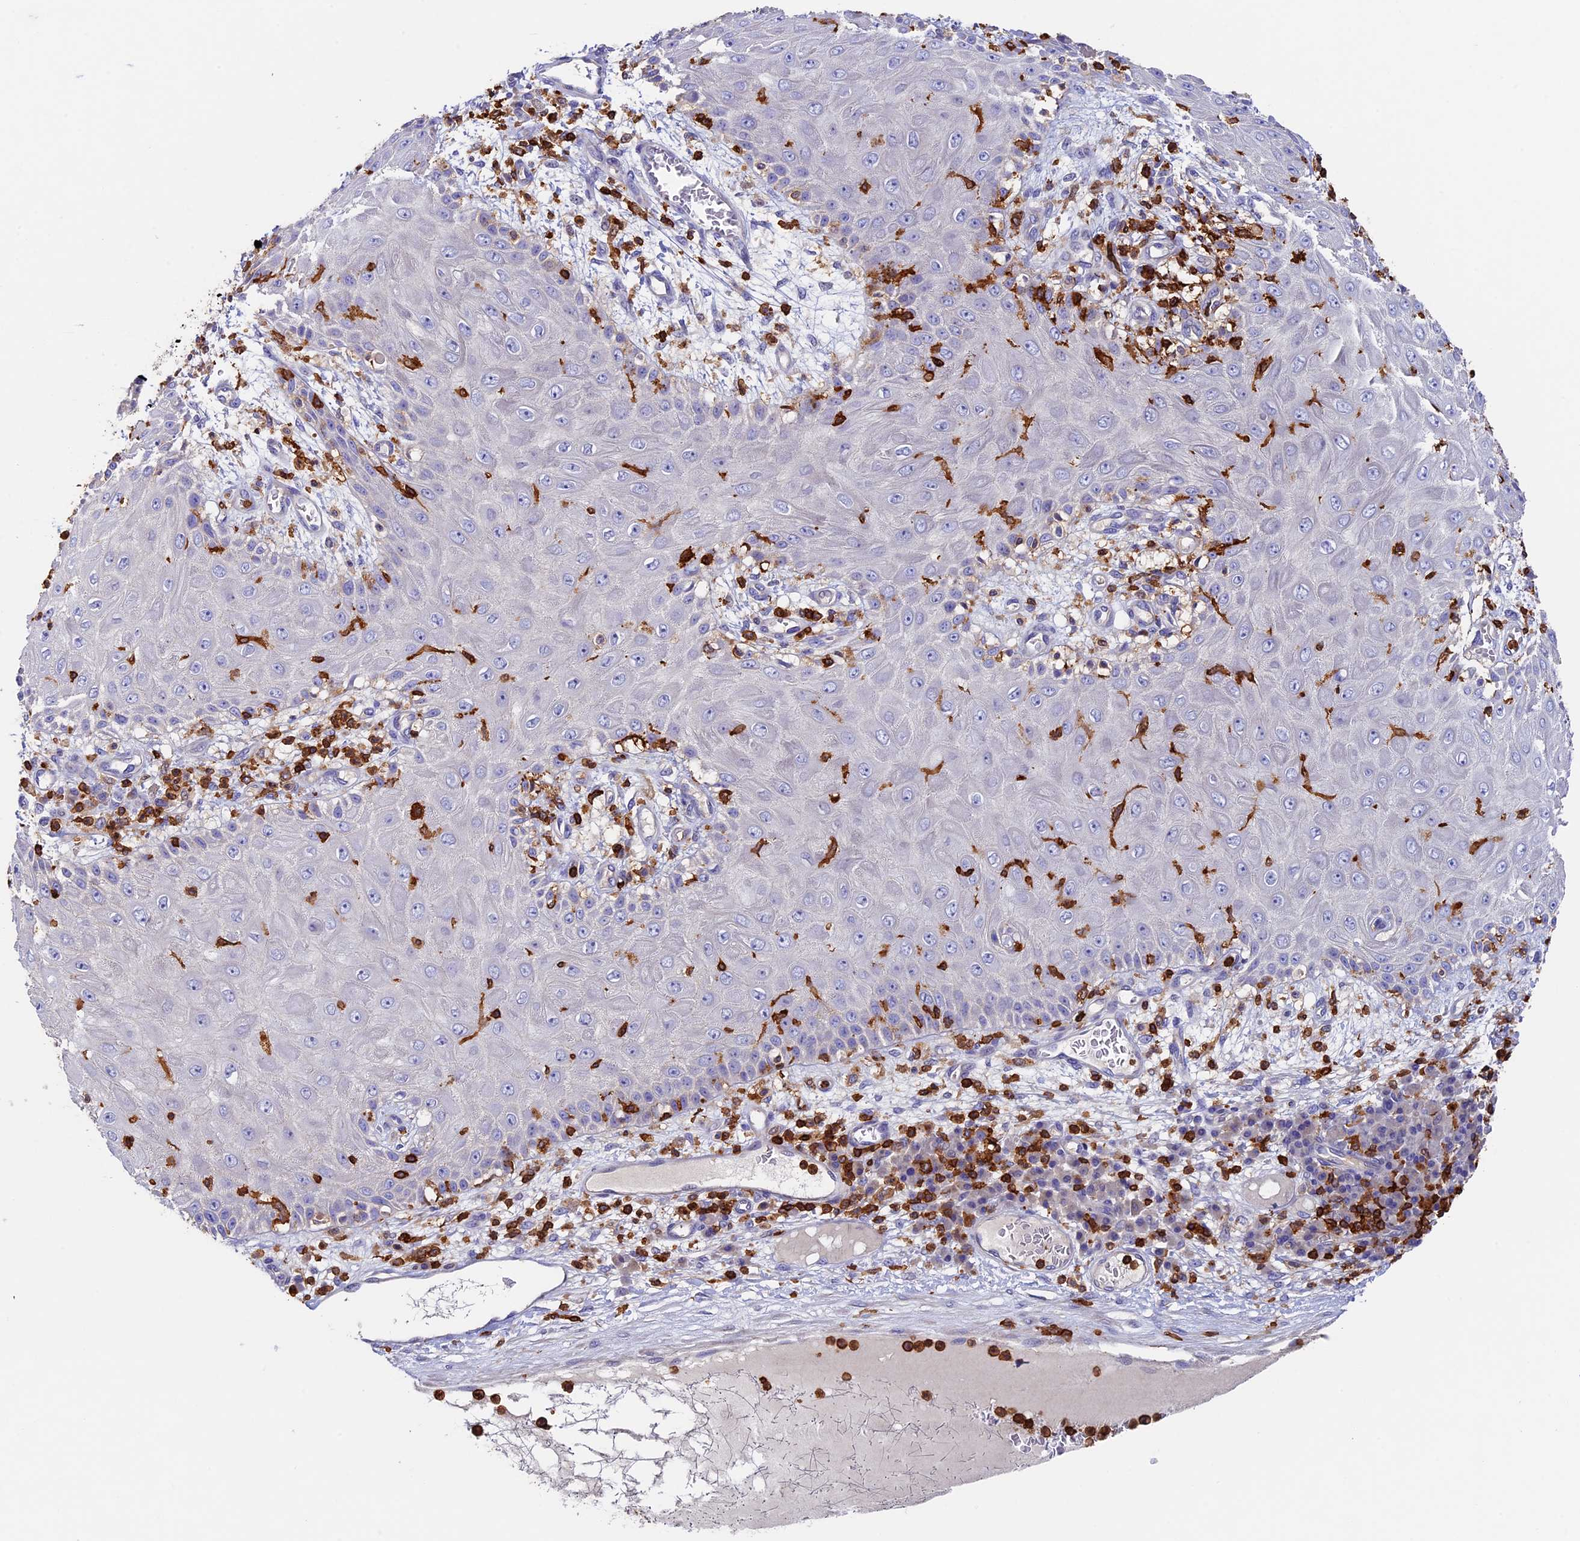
{"staining": {"intensity": "negative", "quantity": "none", "location": "none"}, "tissue": "melanoma", "cell_type": "Tumor cells", "image_type": "cancer", "snomed": [{"axis": "morphology", "description": "Malignant melanoma, NOS"}, {"axis": "topography", "description": "Skin"}], "caption": "An image of melanoma stained for a protein demonstrates no brown staining in tumor cells.", "gene": "ADAT1", "patient": {"sex": "male", "age": 53}}